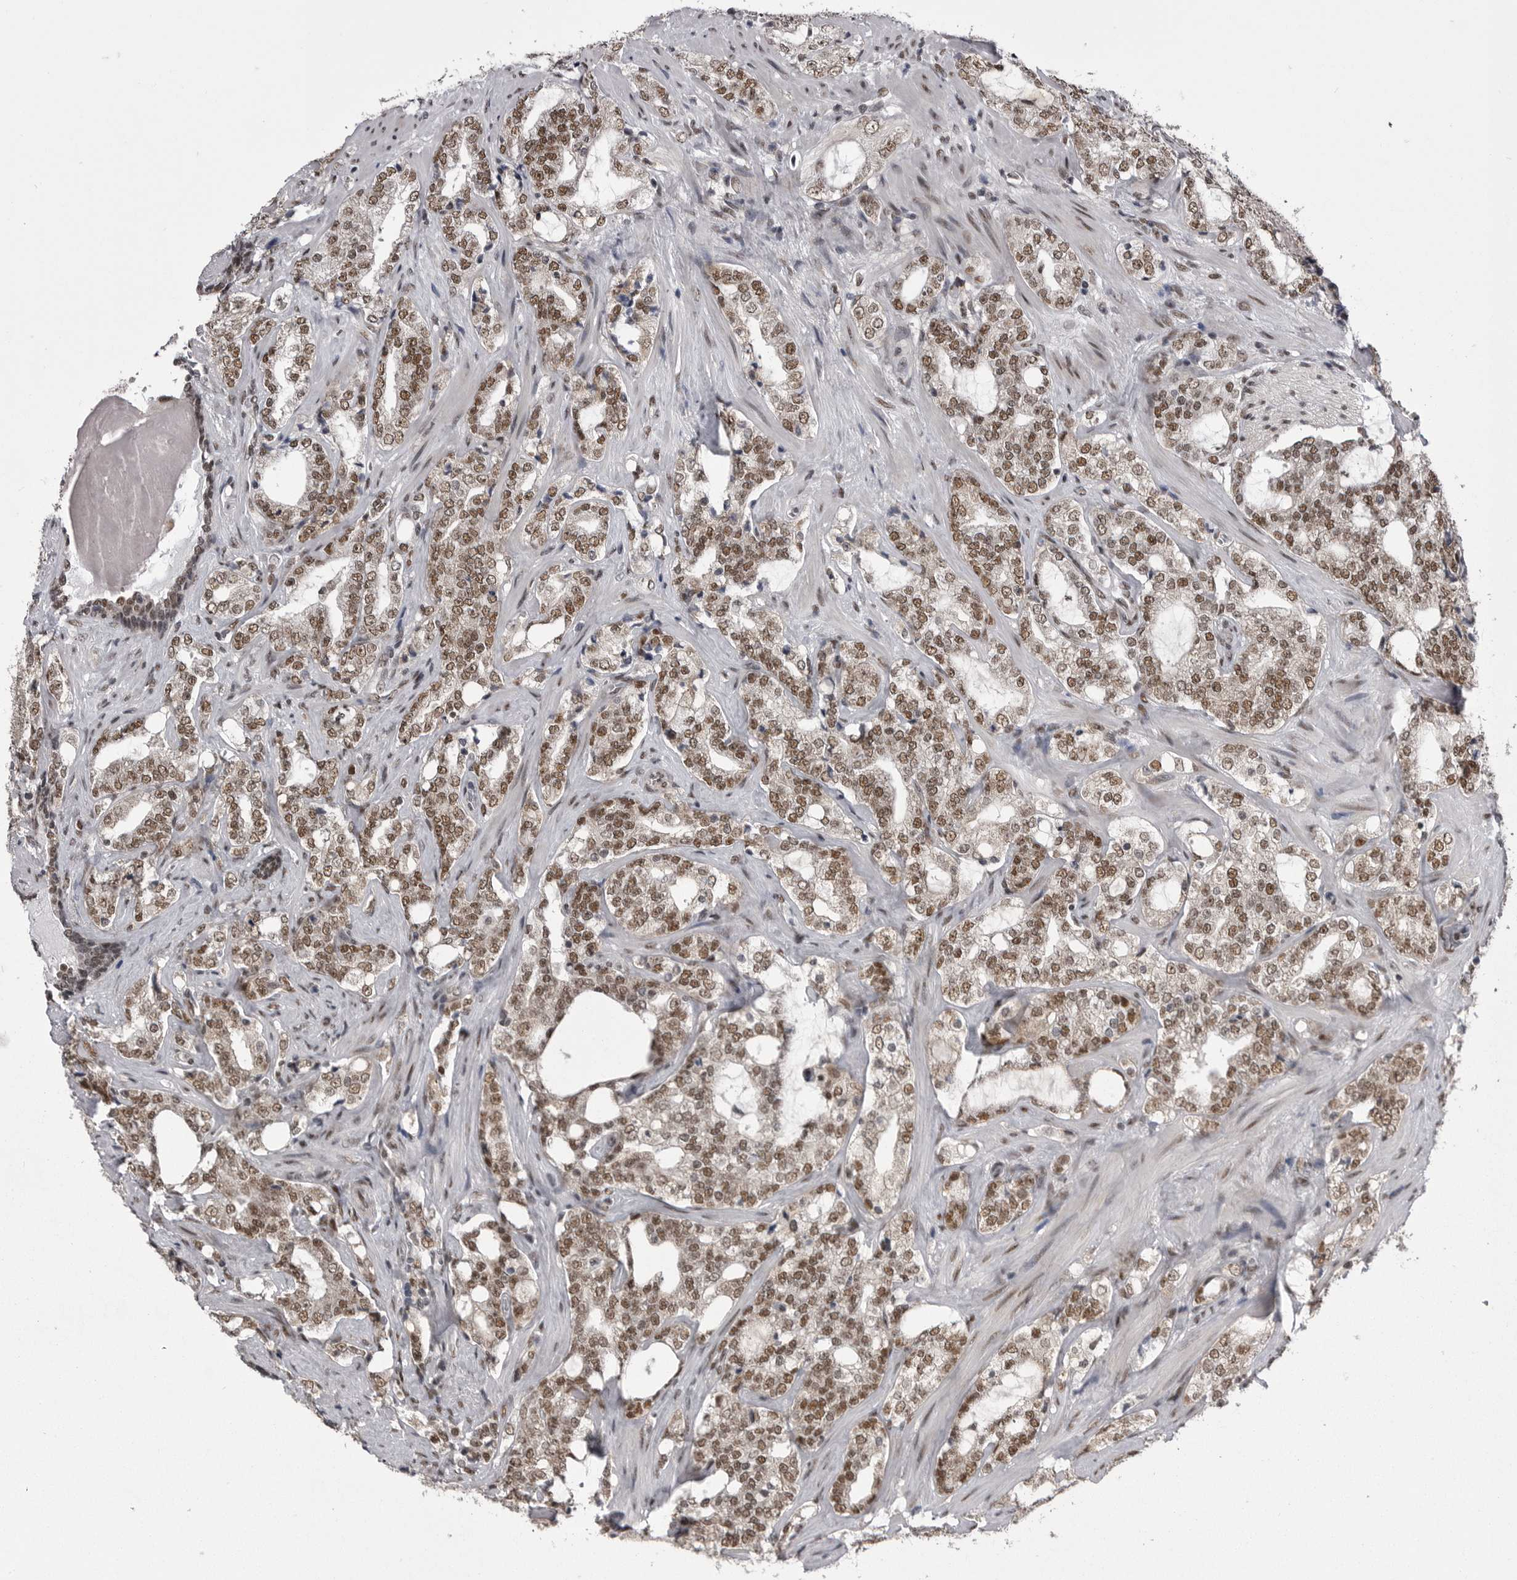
{"staining": {"intensity": "moderate", "quantity": ">75%", "location": "nuclear"}, "tissue": "prostate cancer", "cell_type": "Tumor cells", "image_type": "cancer", "snomed": [{"axis": "morphology", "description": "Adenocarcinoma, High grade"}, {"axis": "topography", "description": "Prostate"}], "caption": "Protein staining of prostate cancer tissue exhibits moderate nuclear staining in approximately >75% of tumor cells.", "gene": "MEPCE", "patient": {"sex": "male", "age": 64}}